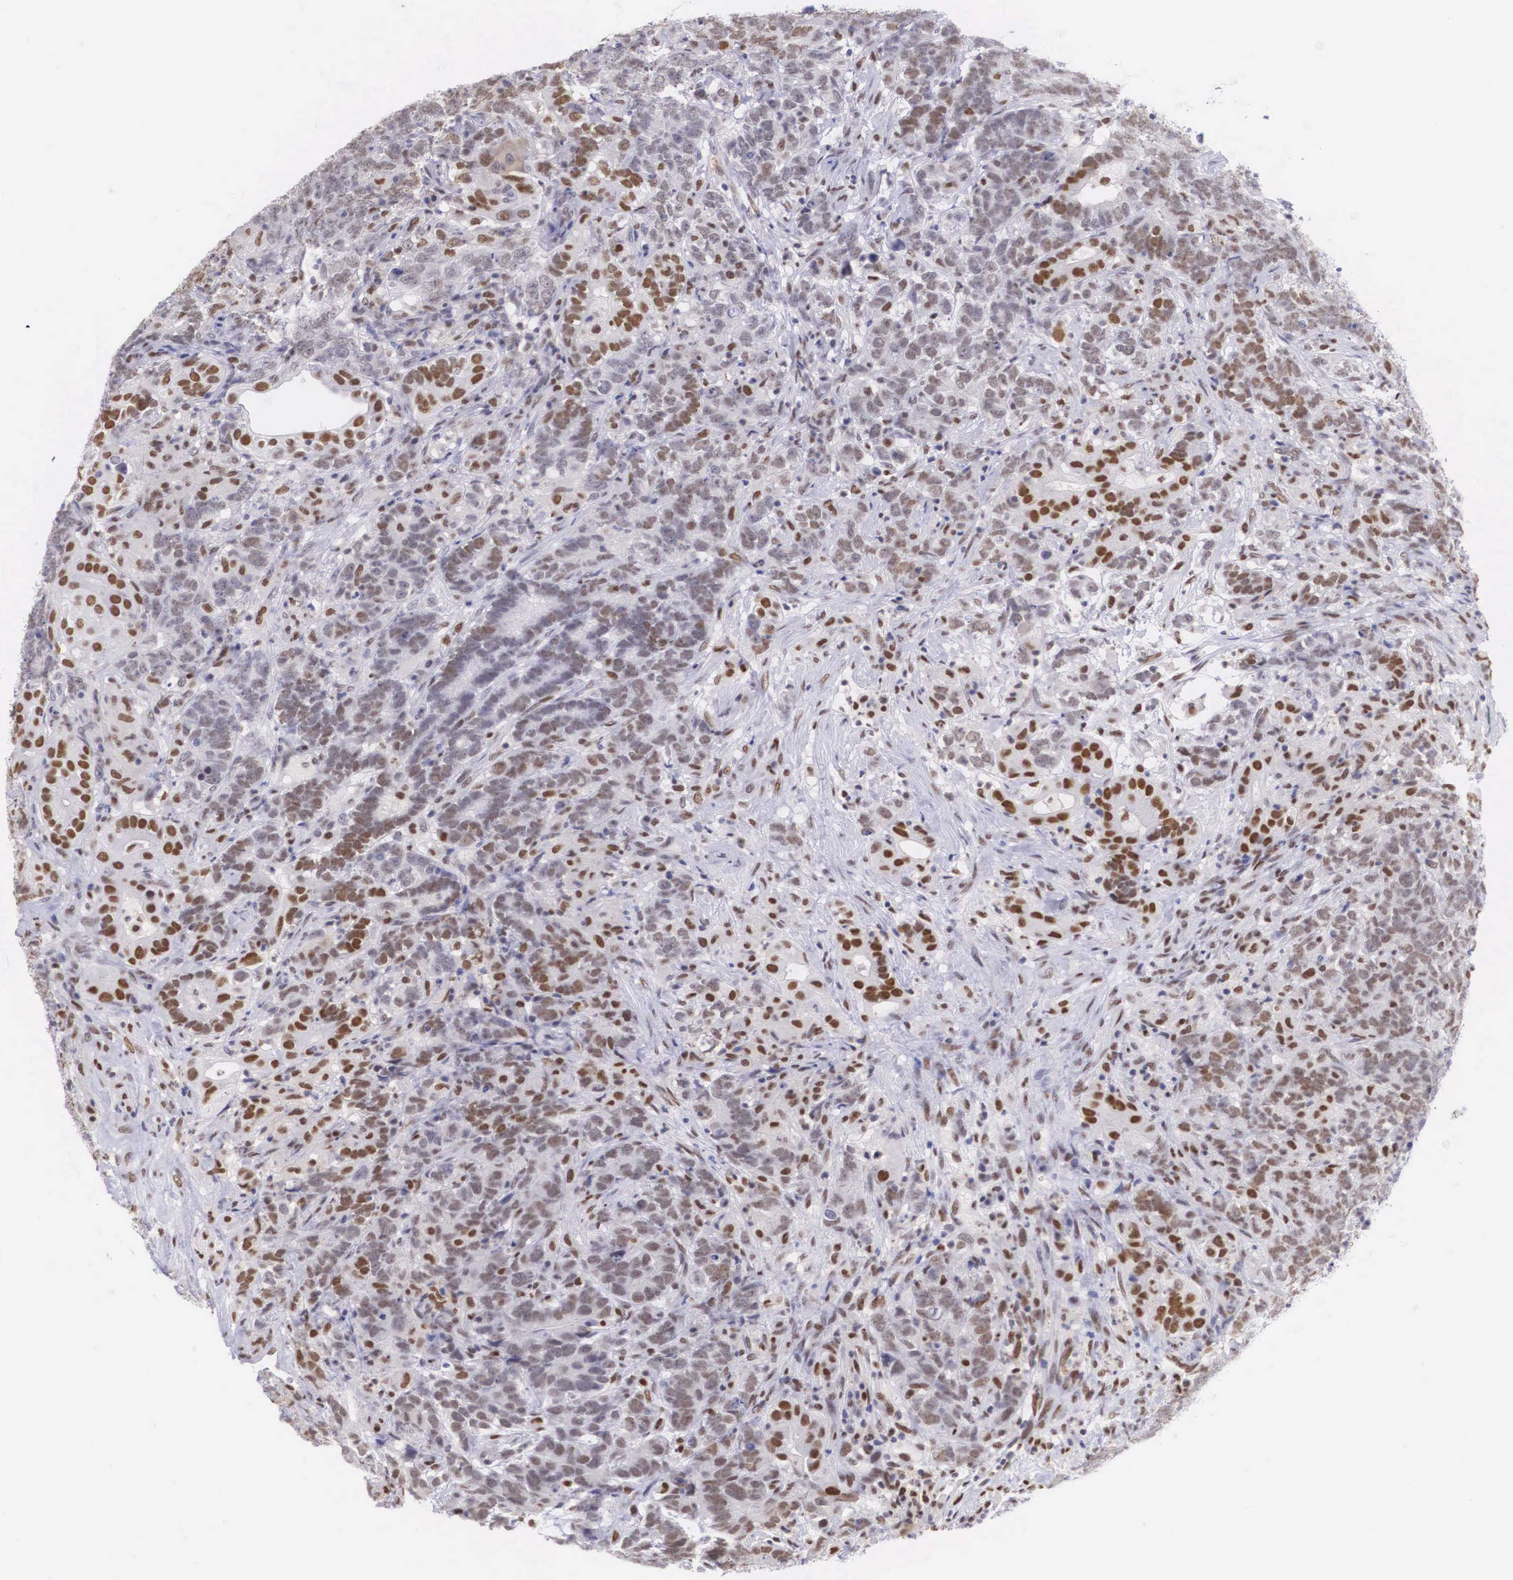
{"staining": {"intensity": "moderate", "quantity": "25%-75%", "location": "nuclear"}, "tissue": "testis cancer", "cell_type": "Tumor cells", "image_type": "cancer", "snomed": [{"axis": "morphology", "description": "Carcinoma, Embryonal, NOS"}, {"axis": "topography", "description": "Testis"}], "caption": "Testis embryonal carcinoma was stained to show a protein in brown. There is medium levels of moderate nuclear positivity in about 25%-75% of tumor cells. (brown staining indicates protein expression, while blue staining denotes nuclei).", "gene": "ETV6", "patient": {"sex": "male", "age": 26}}